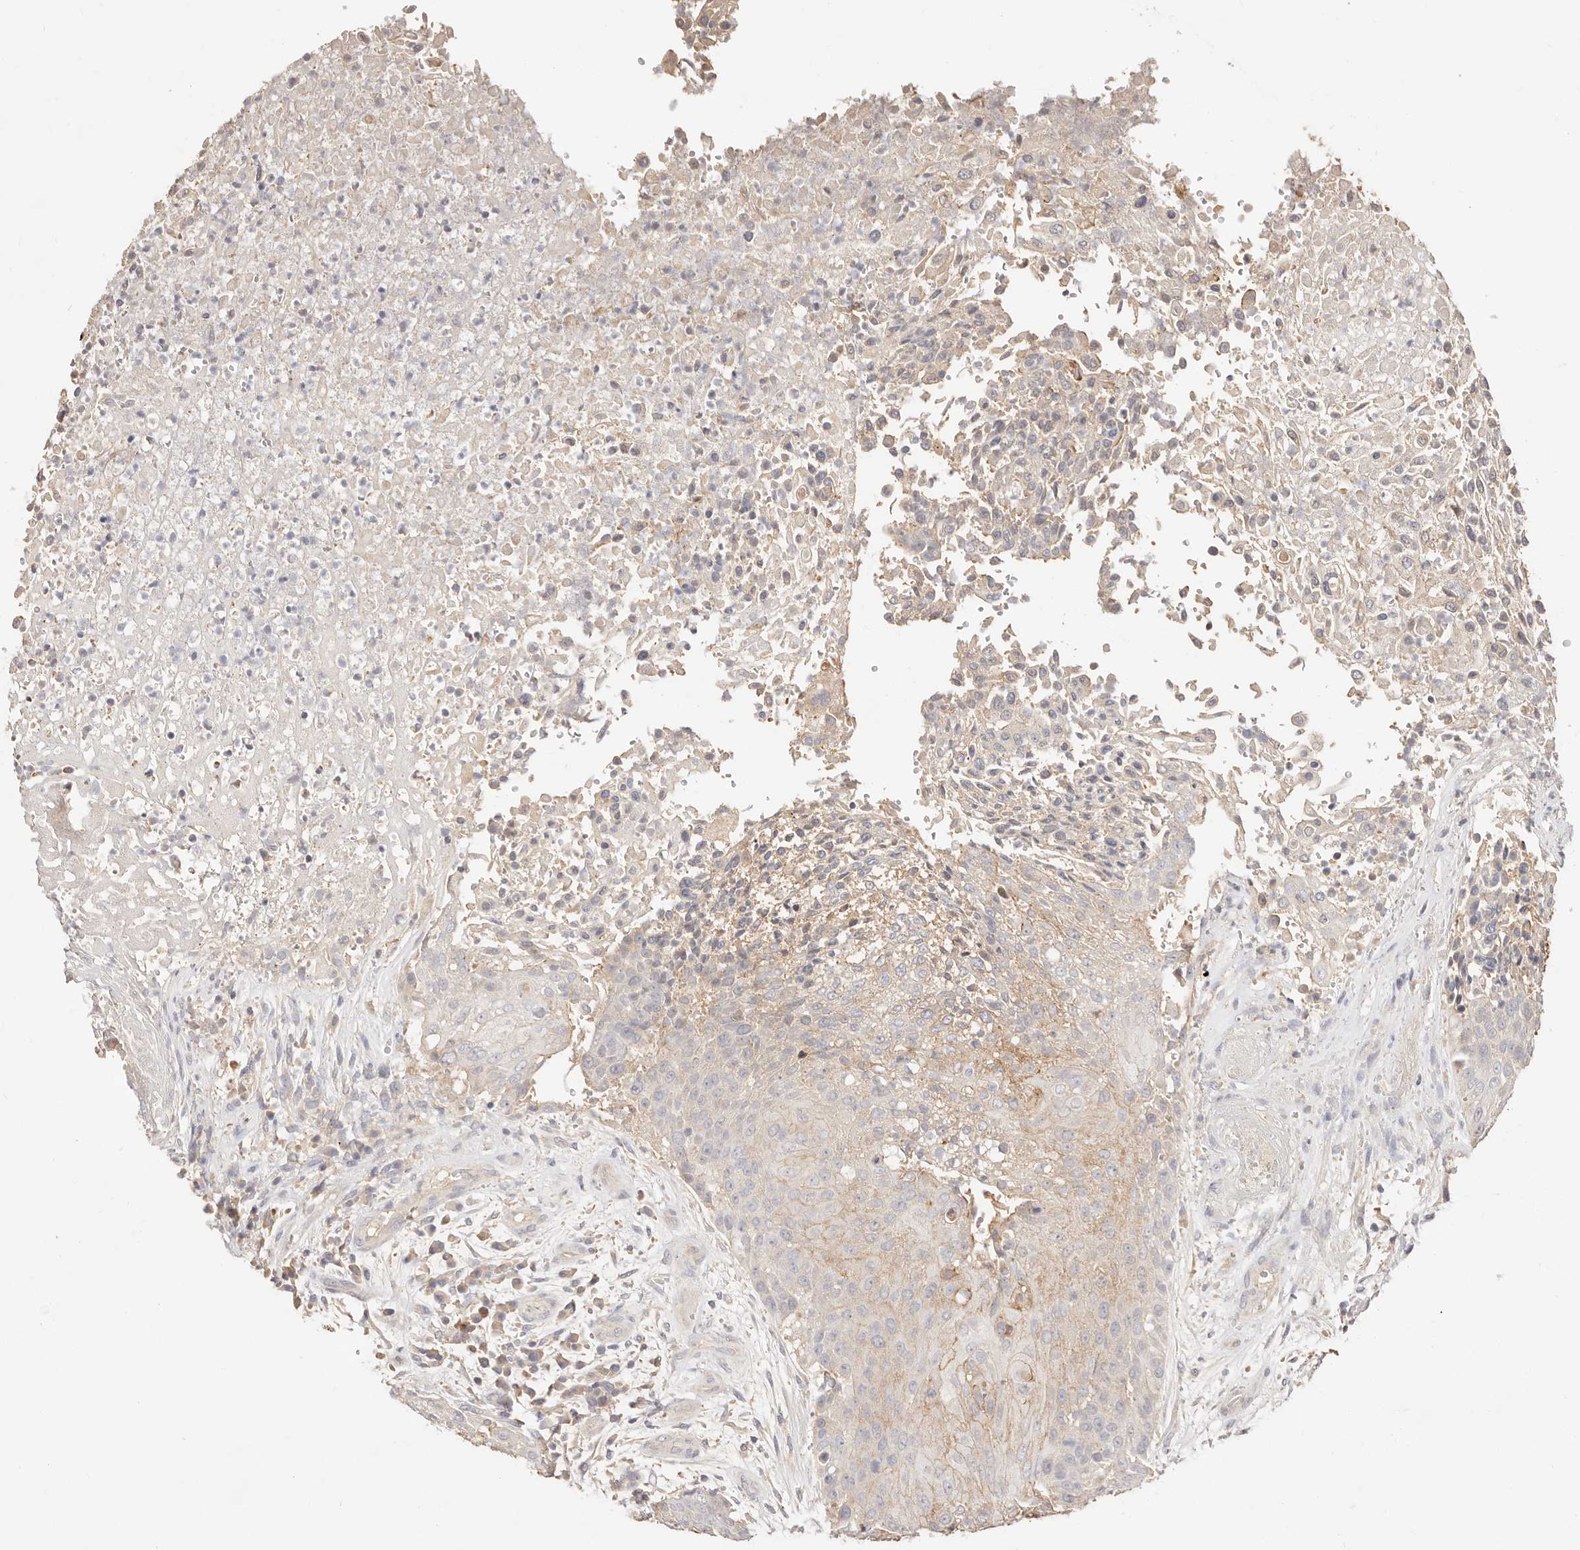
{"staining": {"intensity": "moderate", "quantity": "<25%", "location": "cytoplasmic/membranous"}, "tissue": "urothelial cancer", "cell_type": "Tumor cells", "image_type": "cancer", "snomed": [{"axis": "morphology", "description": "Urothelial carcinoma, High grade"}, {"axis": "topography", "description": "Urinary bladder"}], "caption": "Moderate cytoplasmic/membranous staining is present in approximately <25% of tumor cells in urothelial cancer.", "gene": "CXADR", "patient": {"sex": "female", "age": 63}}